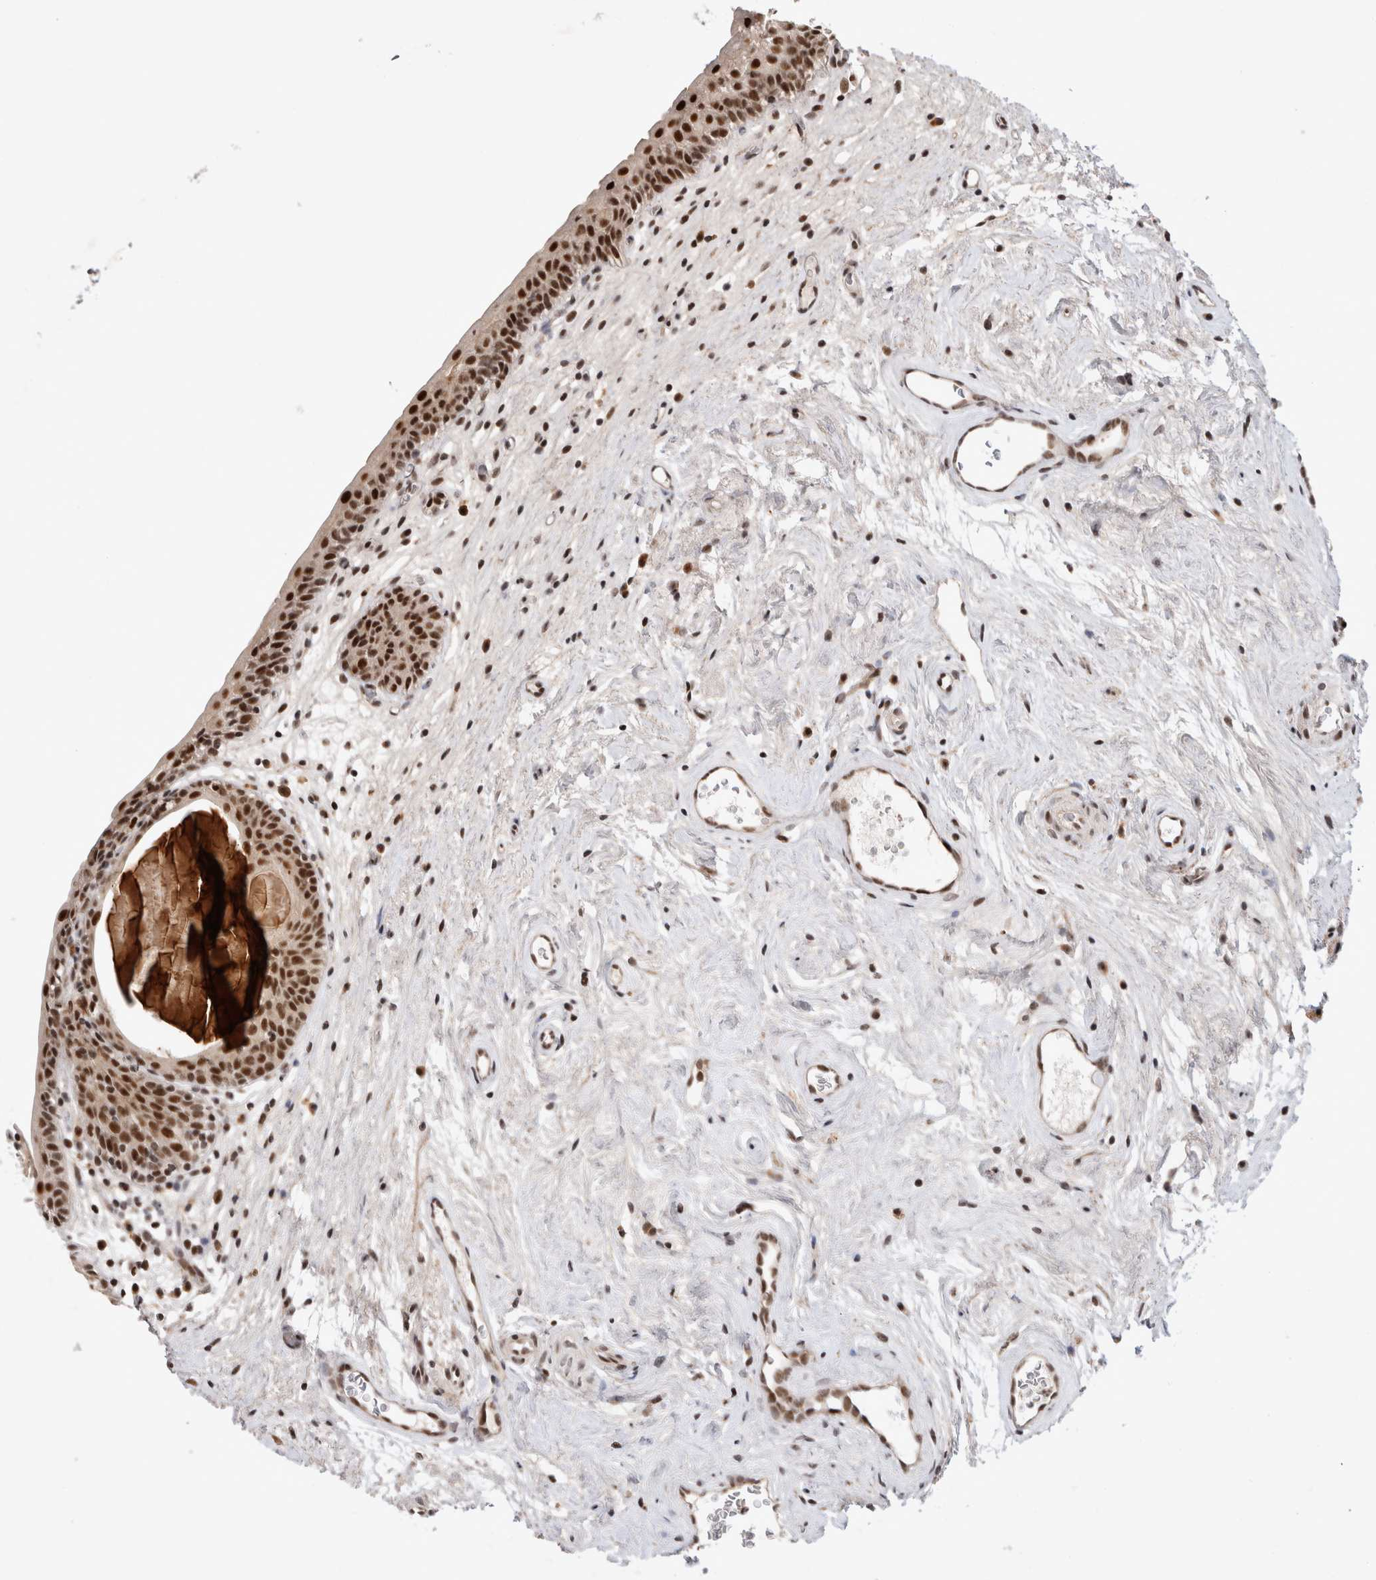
{"staining": {"intensity": "strong", "quantity": ">75%", "location": "nuclear"}, "tissue": "urinary bladder", "cell_type": "Urothelial cells", "image_type": "normal", "snomed": [{"axis": "morphology", "description": "Normal tissue, NOS"}, {"axis": "topography", "description": "Urinary bladder"}], "caption": "Immunohistochemistry of normal urinary bladder demonstrates high levels of strong nuclear expression in about >75% of urothelial cells.", "gene": "HESX1", "patient": {"sex": "male", "age": 83}}